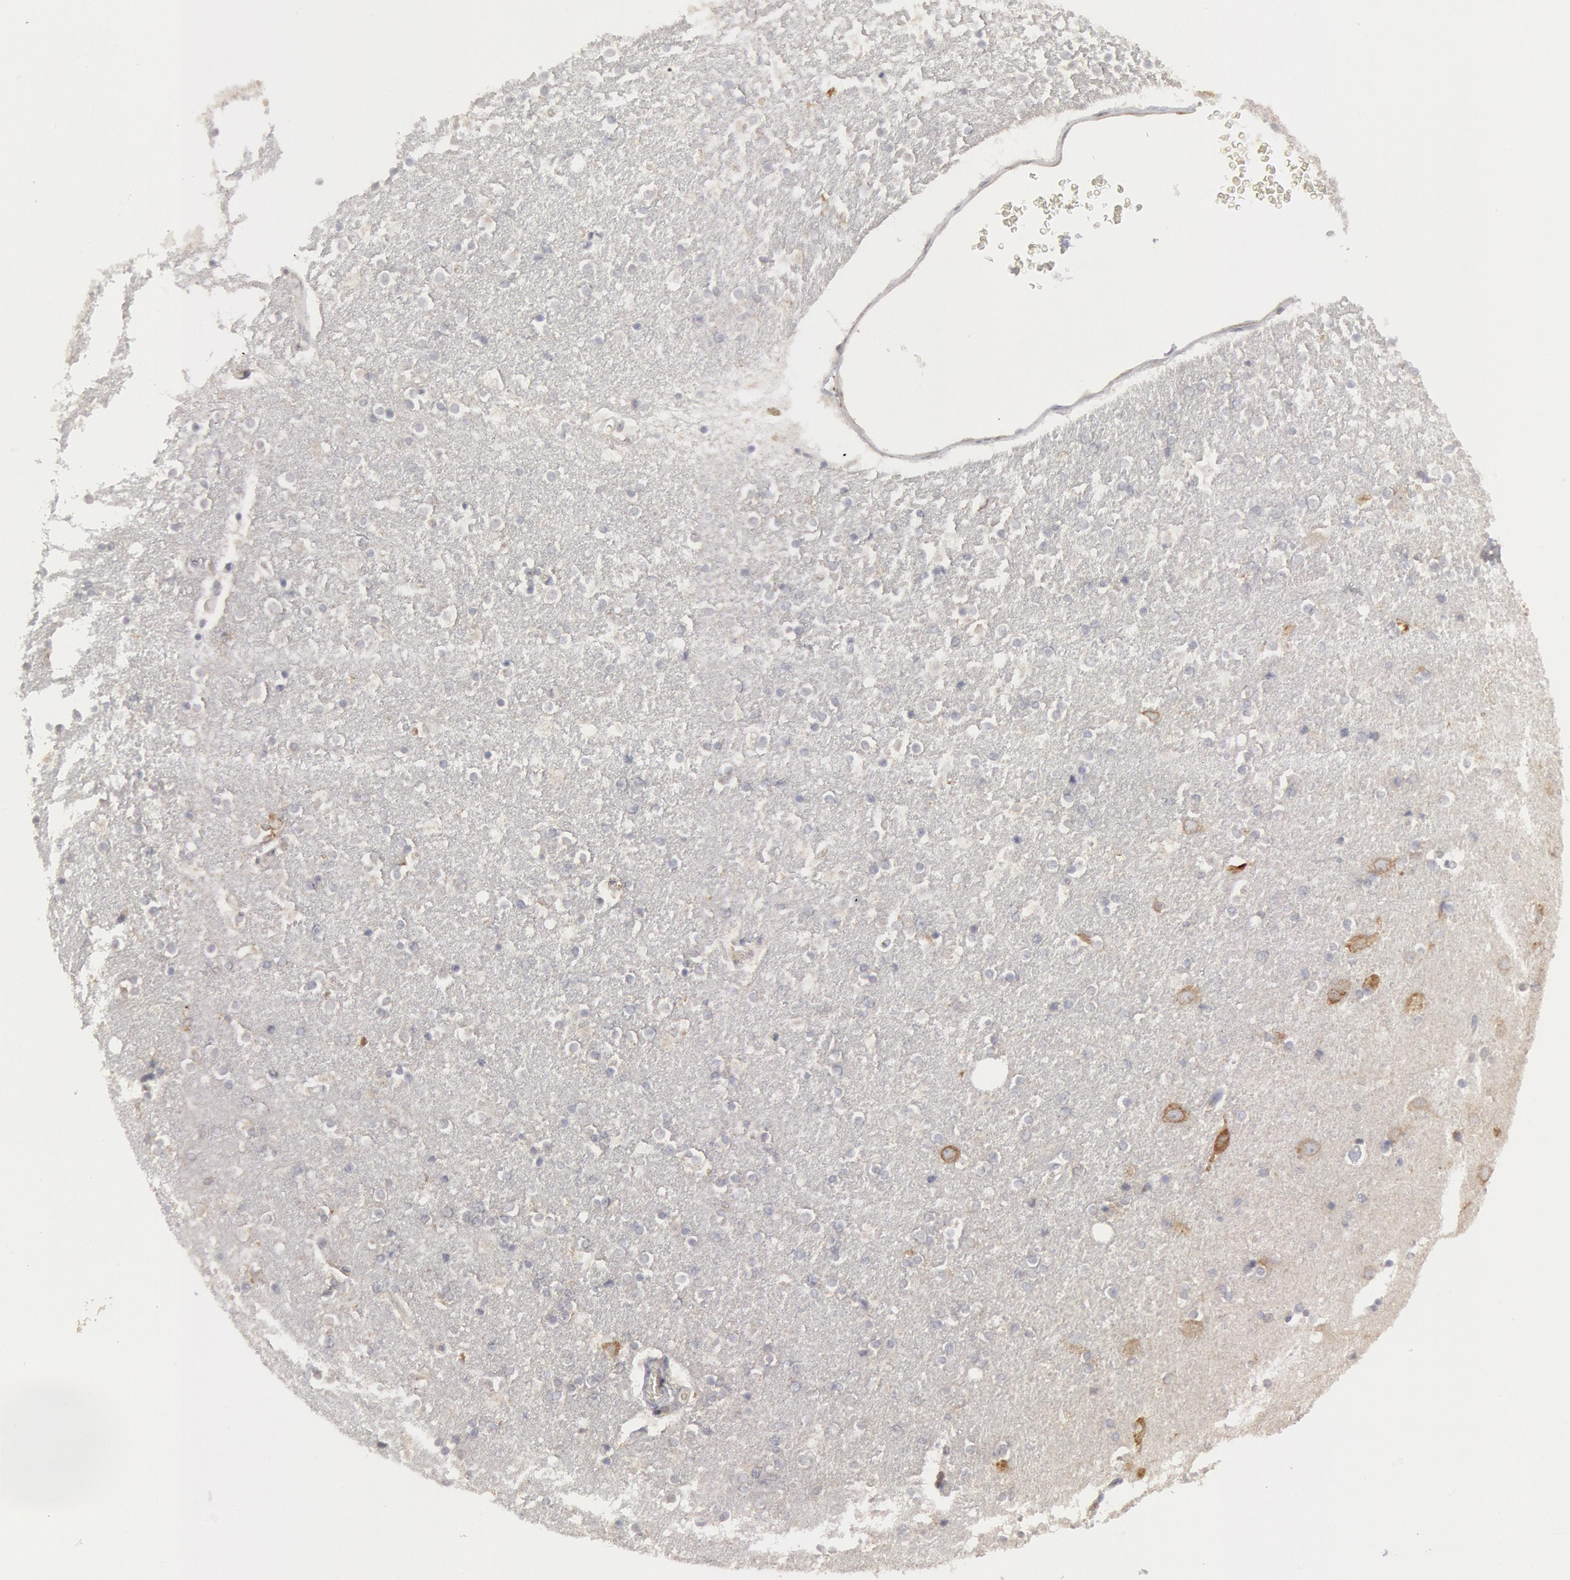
{"staining": {"intensity": "negative", "quantity": "none", "location": "none"}, "tissue": "caudate", "cell_type": "Glial cells", "image_type": "normal", "snomed": [{"axis": "morphology", "description": "Normal tissue, NOS"}, {"axis": "topography", "description": "Lateral ventricle wall"}], "caption": "Protein analysis of unremarkable caudate demonstrates no significant positivity in glial cells.", "gene": "OSBPL8", "patient": {"sex": "female", "age": 54}}